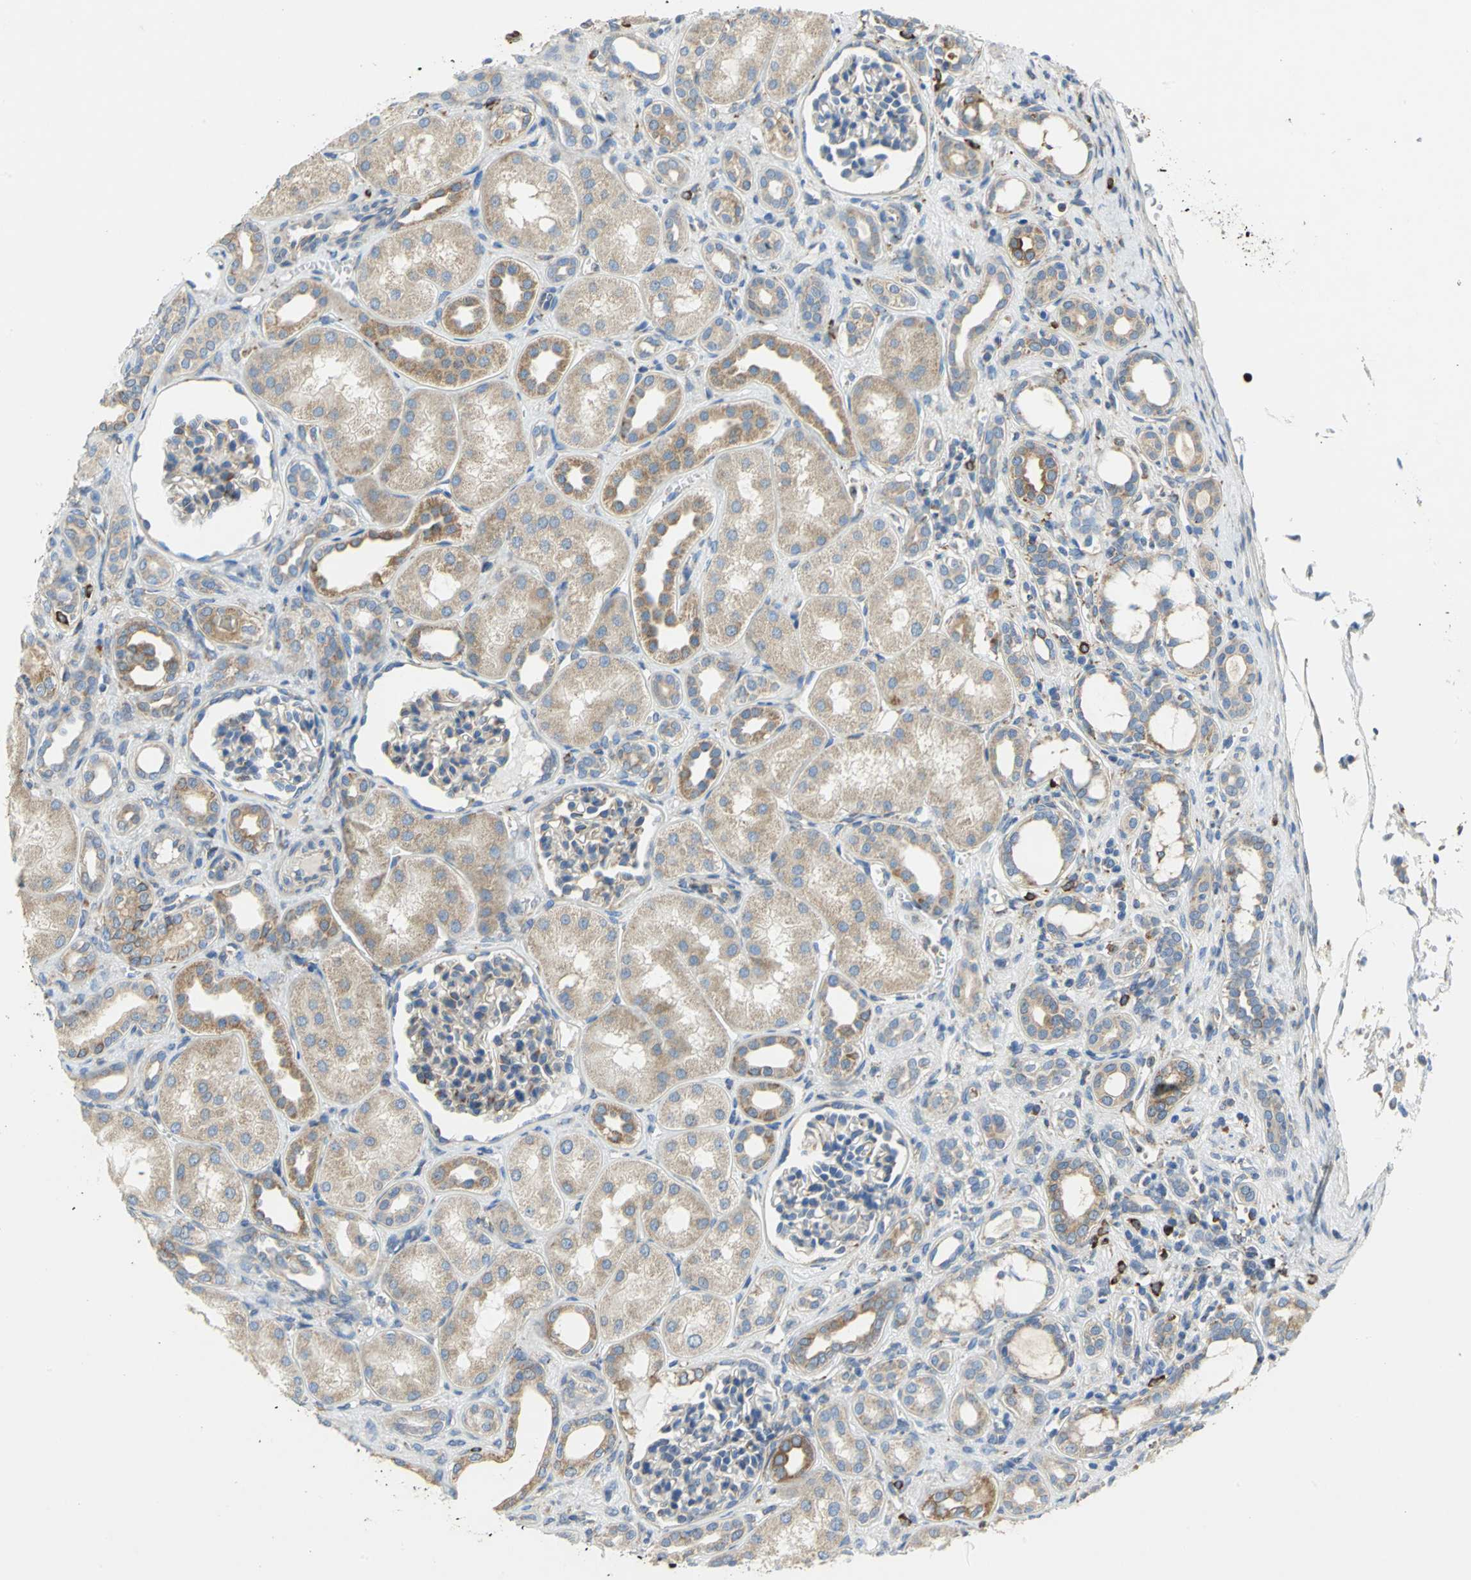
{"staining": {"intensity": "moderate", "quantity": "<25%", "location": "cytoplasmic/membranous"}, "tissue": "kidney", "cell_type": "Cells in glomeruli", "image_type": "normal", "snomed": [{"axis": "morphology", "description": "Normal tissue, NOS"}, {"axis": "topography", "description": "Kidney"}], "caption": "Protein expression analysis of benign human kidney reveals moderate cytoplasmic/membranous expression in about <25% of cells in glomeruli. (IHC, brightfield microscopy, high magnification).", "gene": "TULP4", "patient": {"sex": "male", "age": 7}}